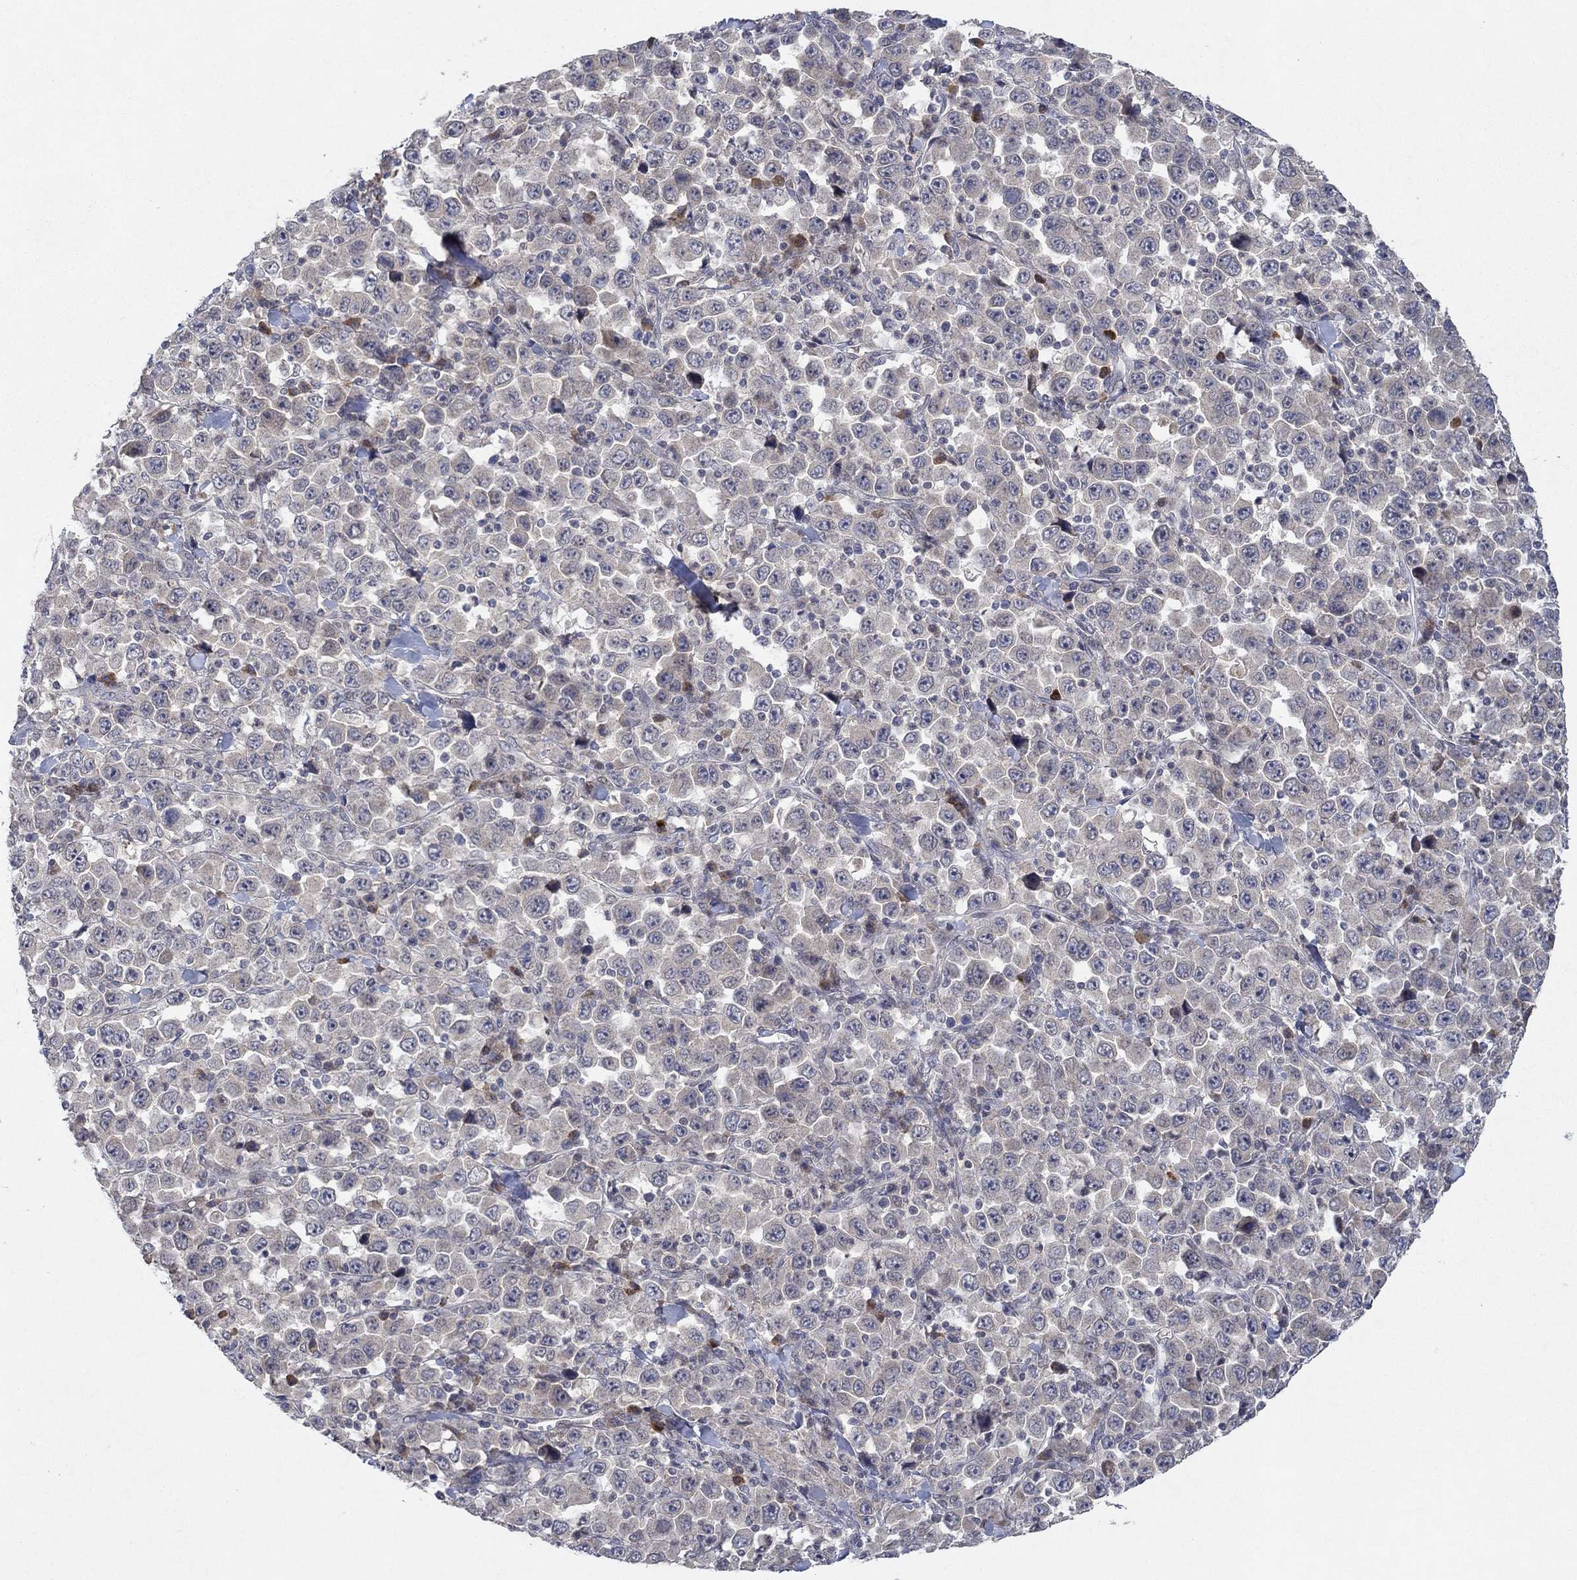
{"staining": {"intensity": "negative", "quantity": "none", "location": "none"}, "tissue": "stomach cancer", "cell_type": "Tumor cells", "image_type": "cancer", "snomed": [{"axis": "morphology", "description": "Normal tissue, NOS"}, {"axis": "morphology", "description": "Adenocarcinoma, NOS"}, {"axis": "topography", "description": "Stomach, upper"}, {"axis": "topography", "description": "Stomach"}], "caption": "Immunohistochemistry (IHC) photomicrograph of neoplastic tissue: adenocarcinoma (stomach) stained with DAB (3,3'-diaminobenzidine) exhibits no significant protein staining in tumor cells.", "gene": "IL4", "patient": {"sex": "male", "age": 59}}